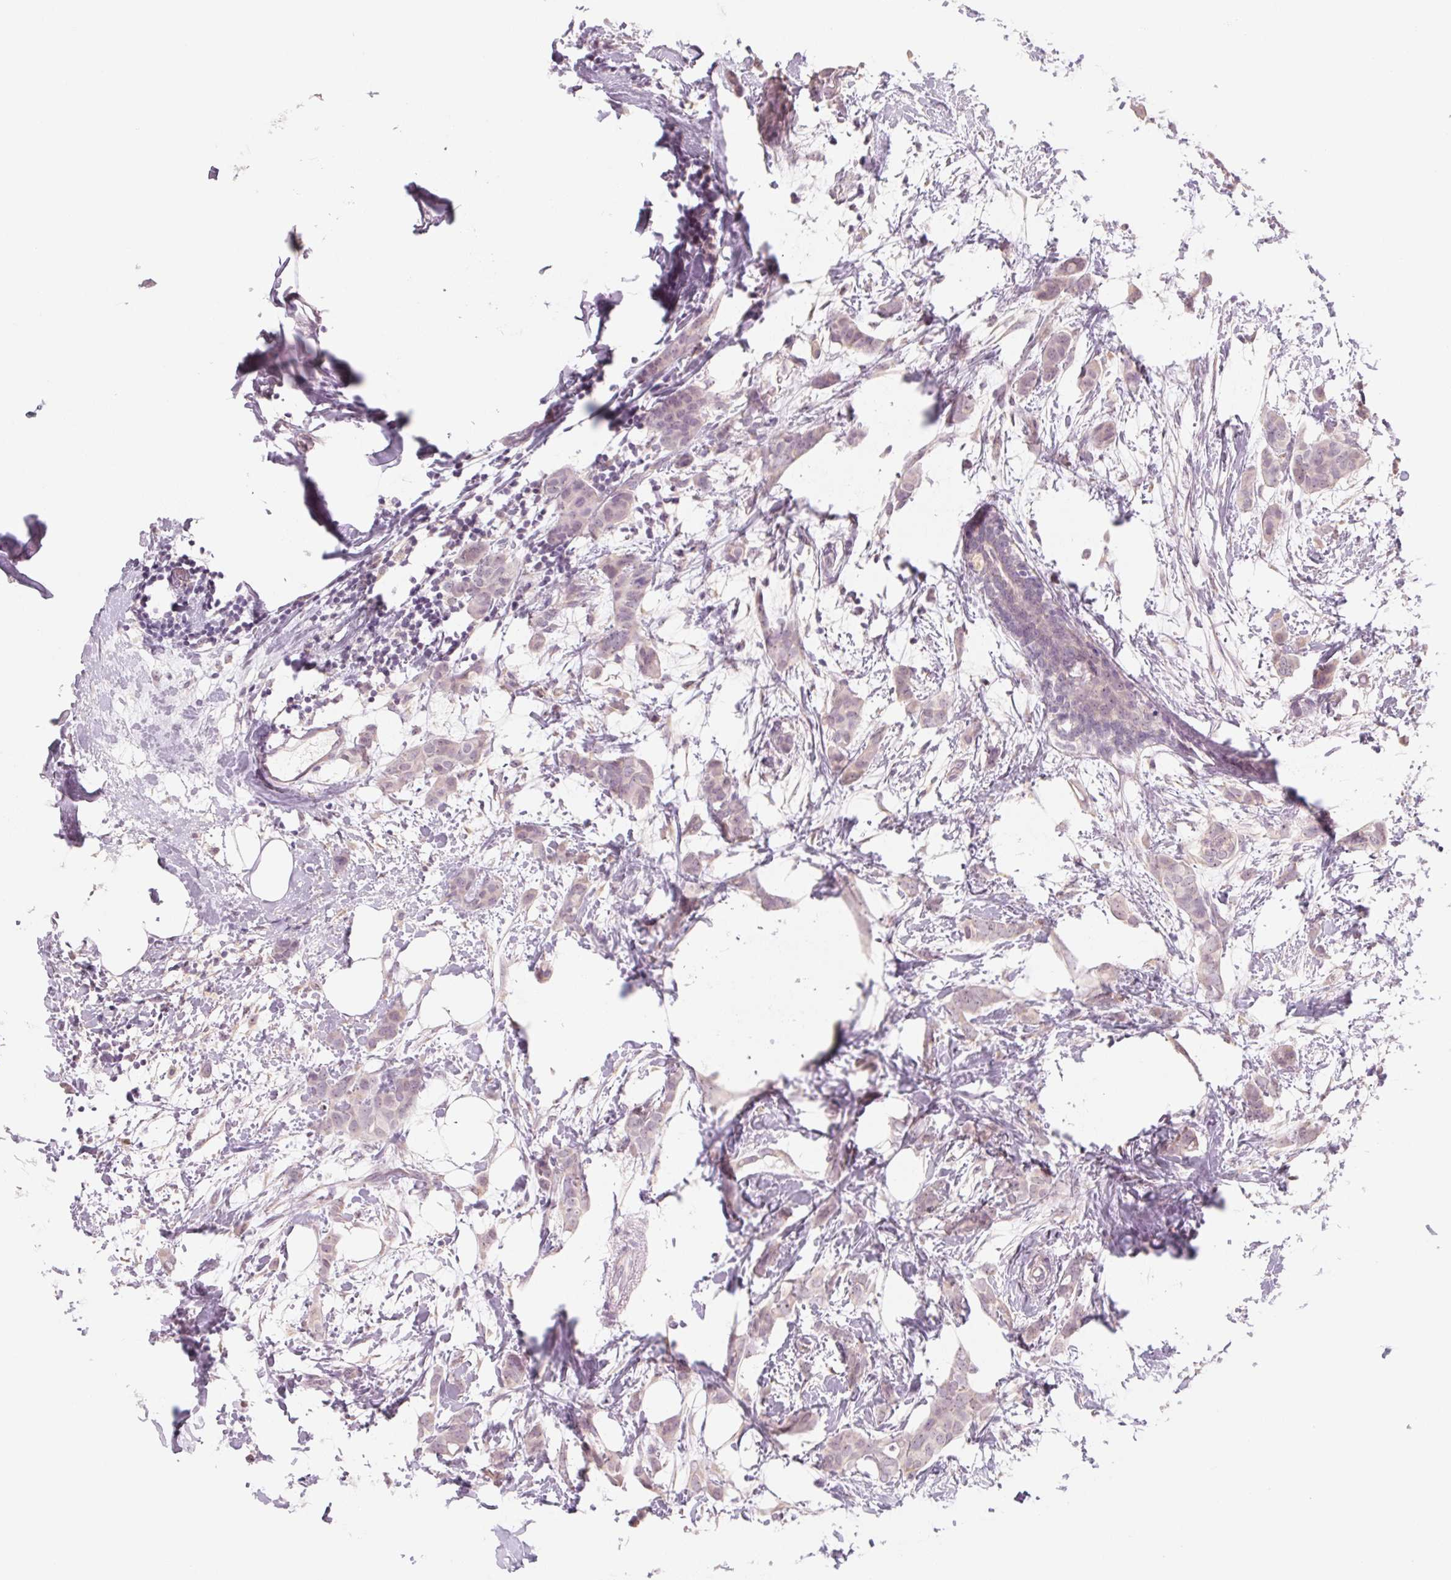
{"staining": {"intensity": "weak", "quantity": "<25%", "location": "cytoplasmic/membranous,nuclear"}, "tissue": "breast cancer", "cell_type": "Tumor cells", "image_type": "cancer", "snomed": [{"axis": "morphology", "description": "Duct carcinoma"}, {"axis": "topography", "description": "Breast"}], "caption": "Immunohistochemistry (IHC) of human intraductal carcinoma (breast) shows no positivity in tumor cells.", "gene": "POU1F1", "patient": {"sex": "female", "age": 62}}